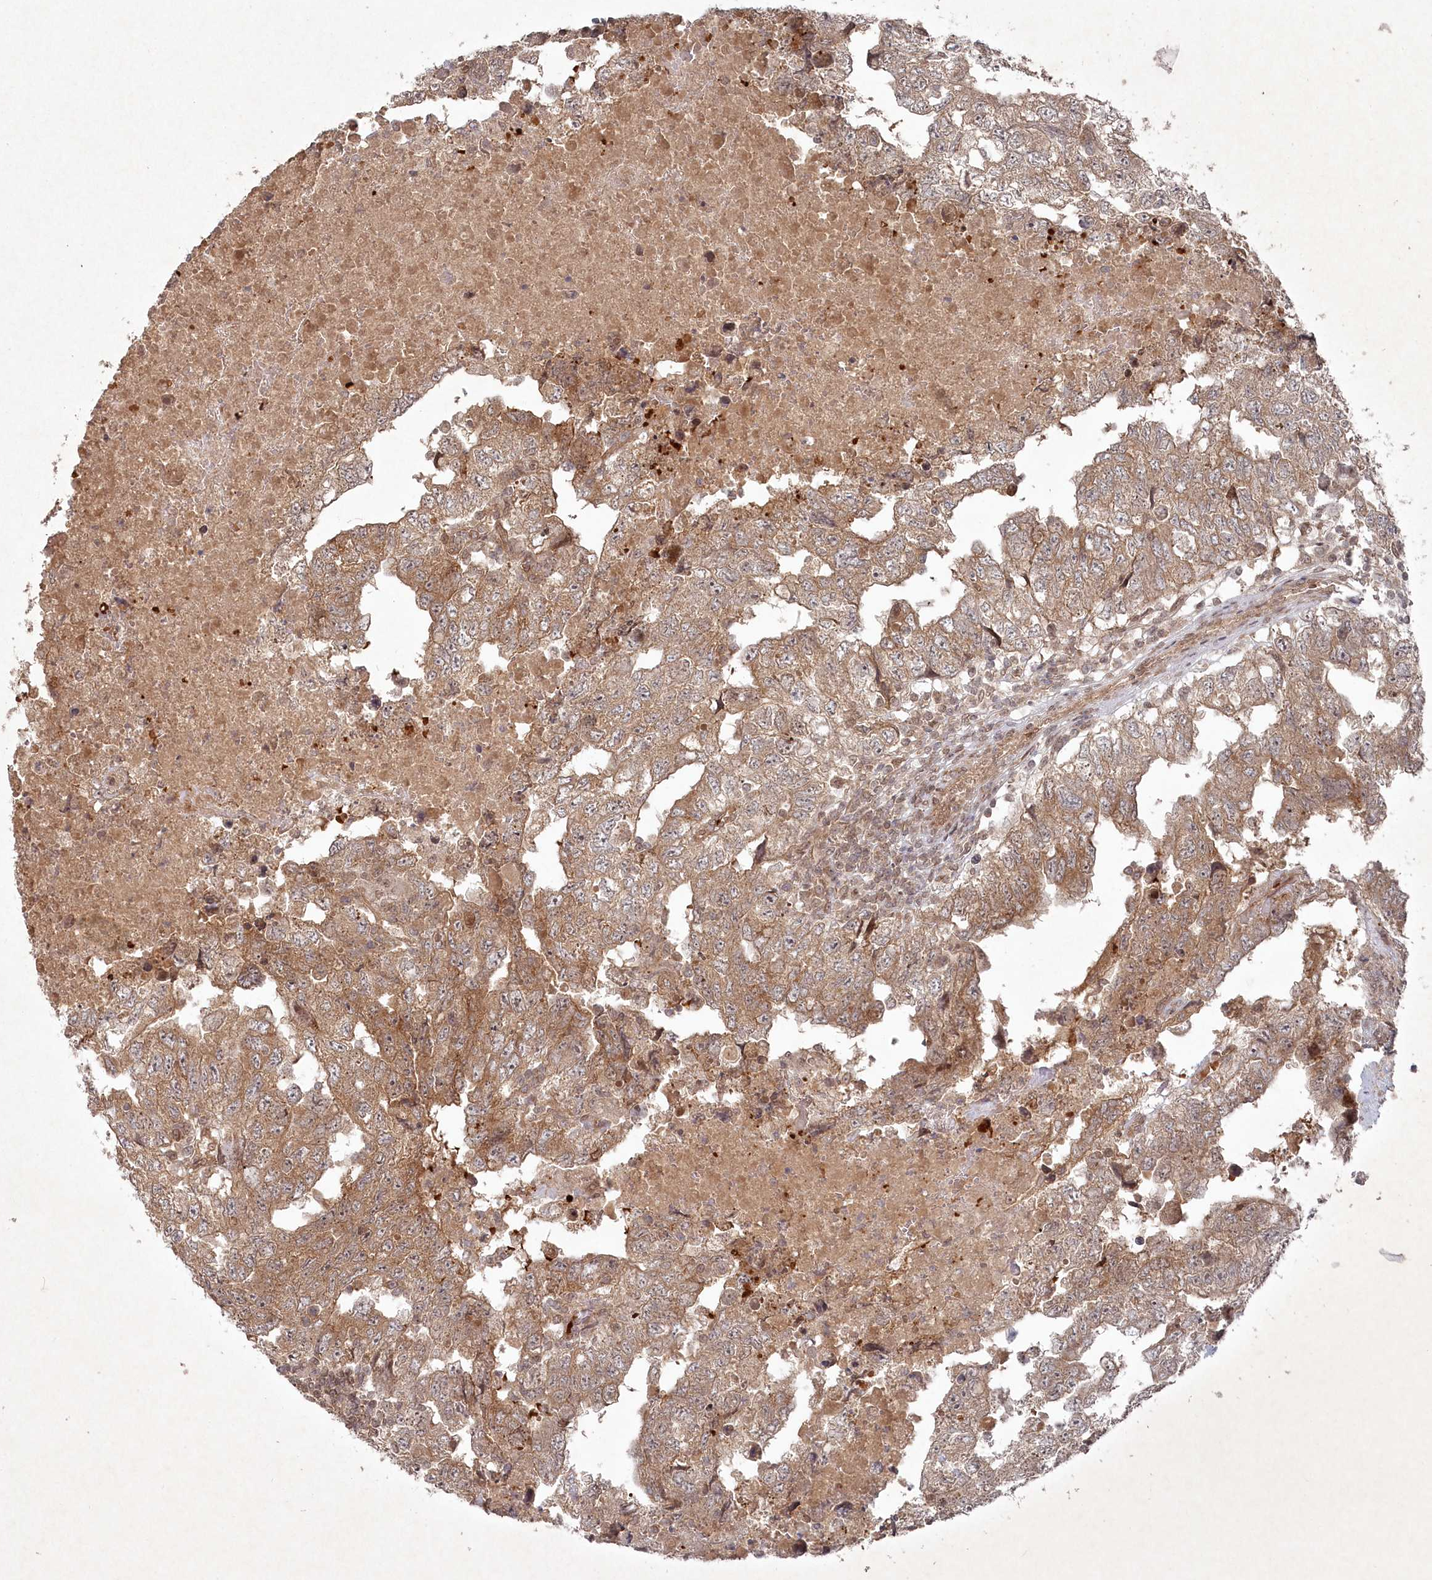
{"staining": {"intensity": "moderate", "quantity": ">75%", "location": "cytoplasmic/membranous"}, "tissue": "testis cancer", "cell_type": "Tumor cells", "image_type": "cancer", "snomed": [{"axis": "morphology", "description": "Carcinoma, Embryonal, NOS"}, {"axis": "topography", "description": "Testis"}], "caption": "A brown stain shows moderate cytoplasmic/membranous expression of a protein in embryonal carcinoma (testis) tumor cells.", "gene": "FBXL17", "patient": {"sex": "male", "age": 36}}